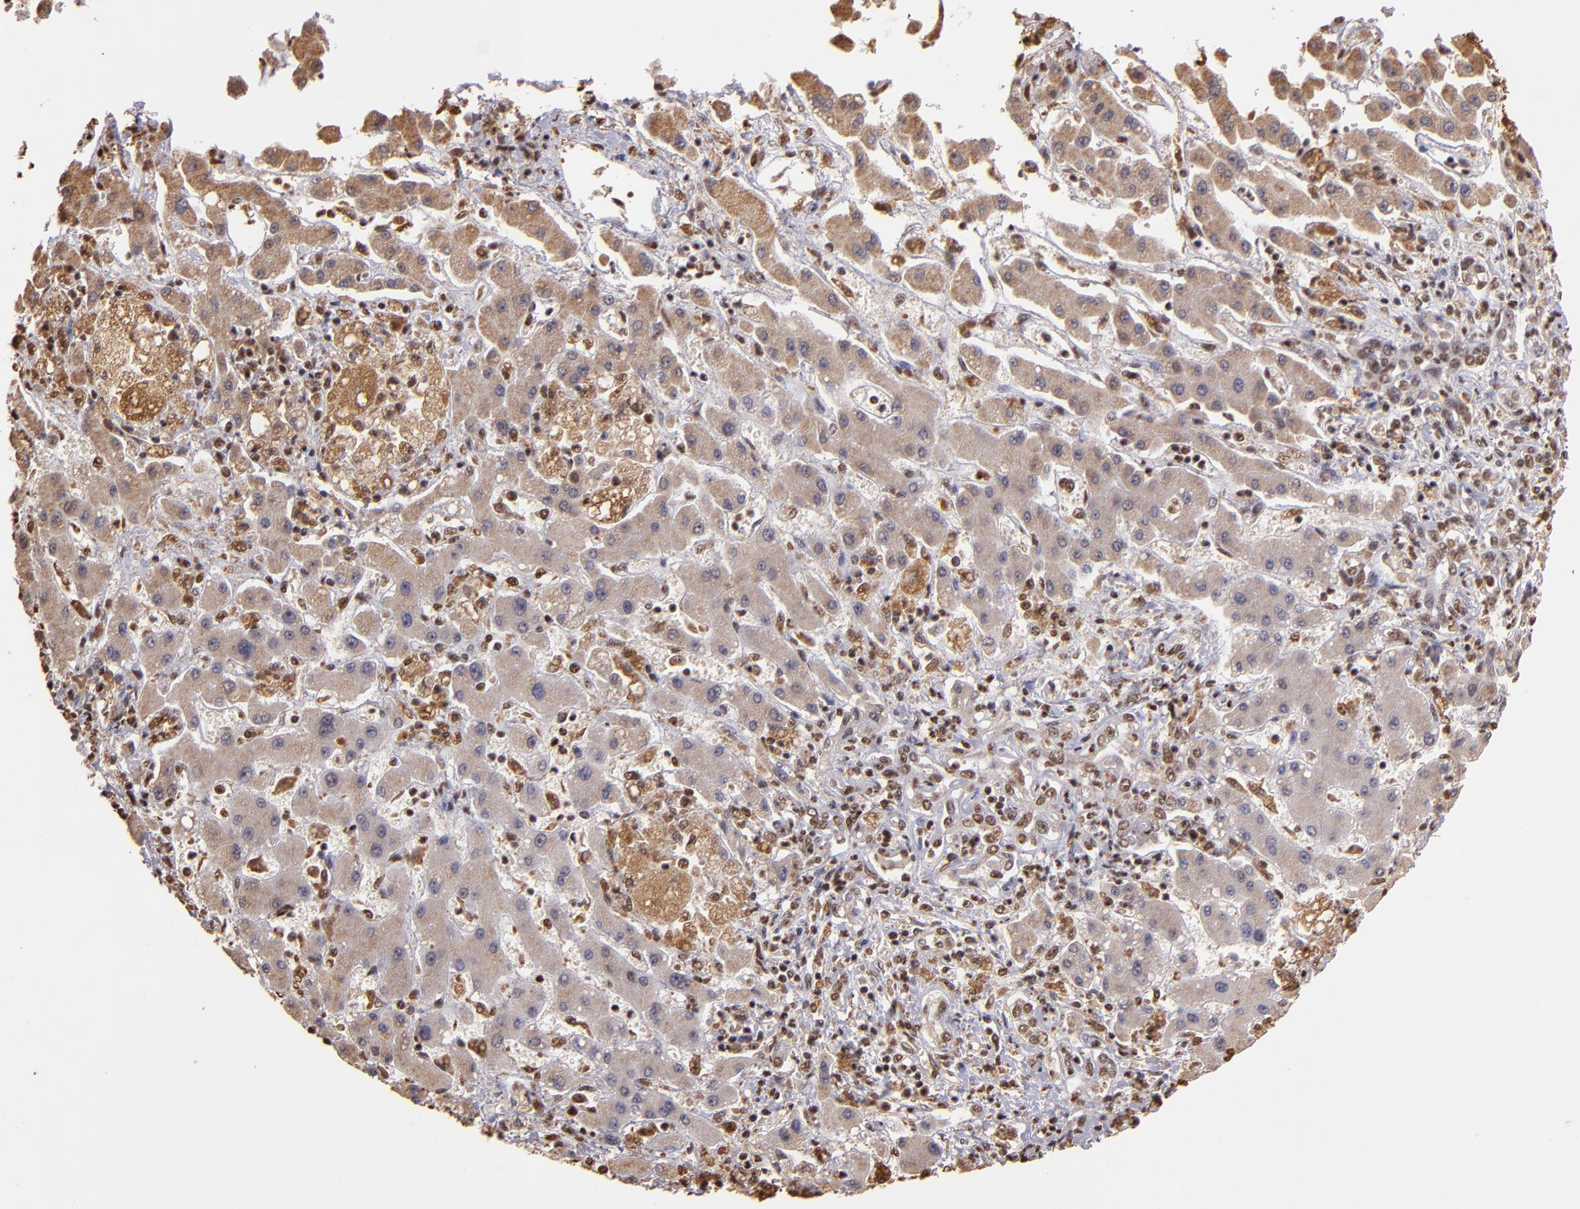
{"staining": {"intensity": "weak", "quantity": ">75%", "location": "cytoplasmic/membranous,nuclear"}, "tissue": "liver cancer", "cell_type": "Tumor cells", "image_type": "cancer", "snomed": [{"axis": "morphology", "description": "Cholangiocarcinoma"}, {"axis": "topography", "description": "Liver"}], "caption": "Immunohistochemistry (DAB) staining of liver cancer (cholangiocarcinoma) reveals weak cytoplasmic/membranous and nuclear protein positivity in about >75% of tumor cells. The staining is performed using DAB (3,3'-diaminobenzidine) brown chromogen to label protein expression. The nuclei are counter-stained blue using hematoxylin.", "gene": "SP1", "patient": {"sex": "male", "age": 50}}